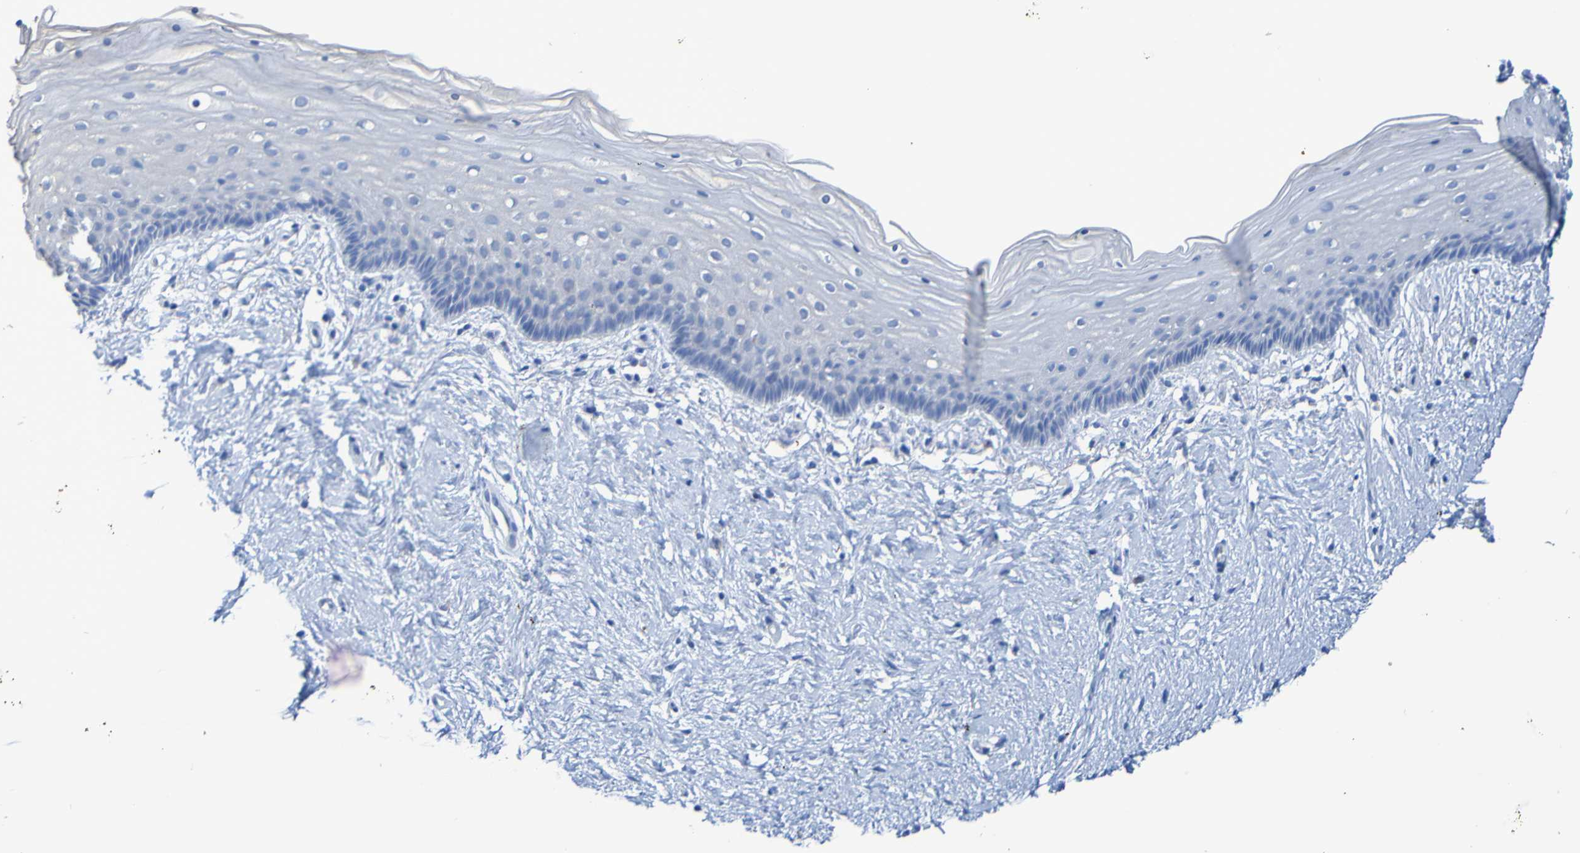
{"staining": {"intensity": "negative", "quantity": "none", "location": "none"}, "tissue": "vagina", "cell_type": "Squamous epithelial cells", "image_type": "normal", "snomed": [{"axis": "morphology", "description": "Normal tissue, NOS"}, {"axis": "topography", "description": "Vagina"}], "caption": "An immunohistochemistry micrograph of normal vagina is shown. There is no staining in squamous epithelial cells of vagina. (Immunohistochemistry (ihc), brightfield microscopy, high magnification).", "gene": "ACMSD", "patient": {"sex": "female", "age": 44}}